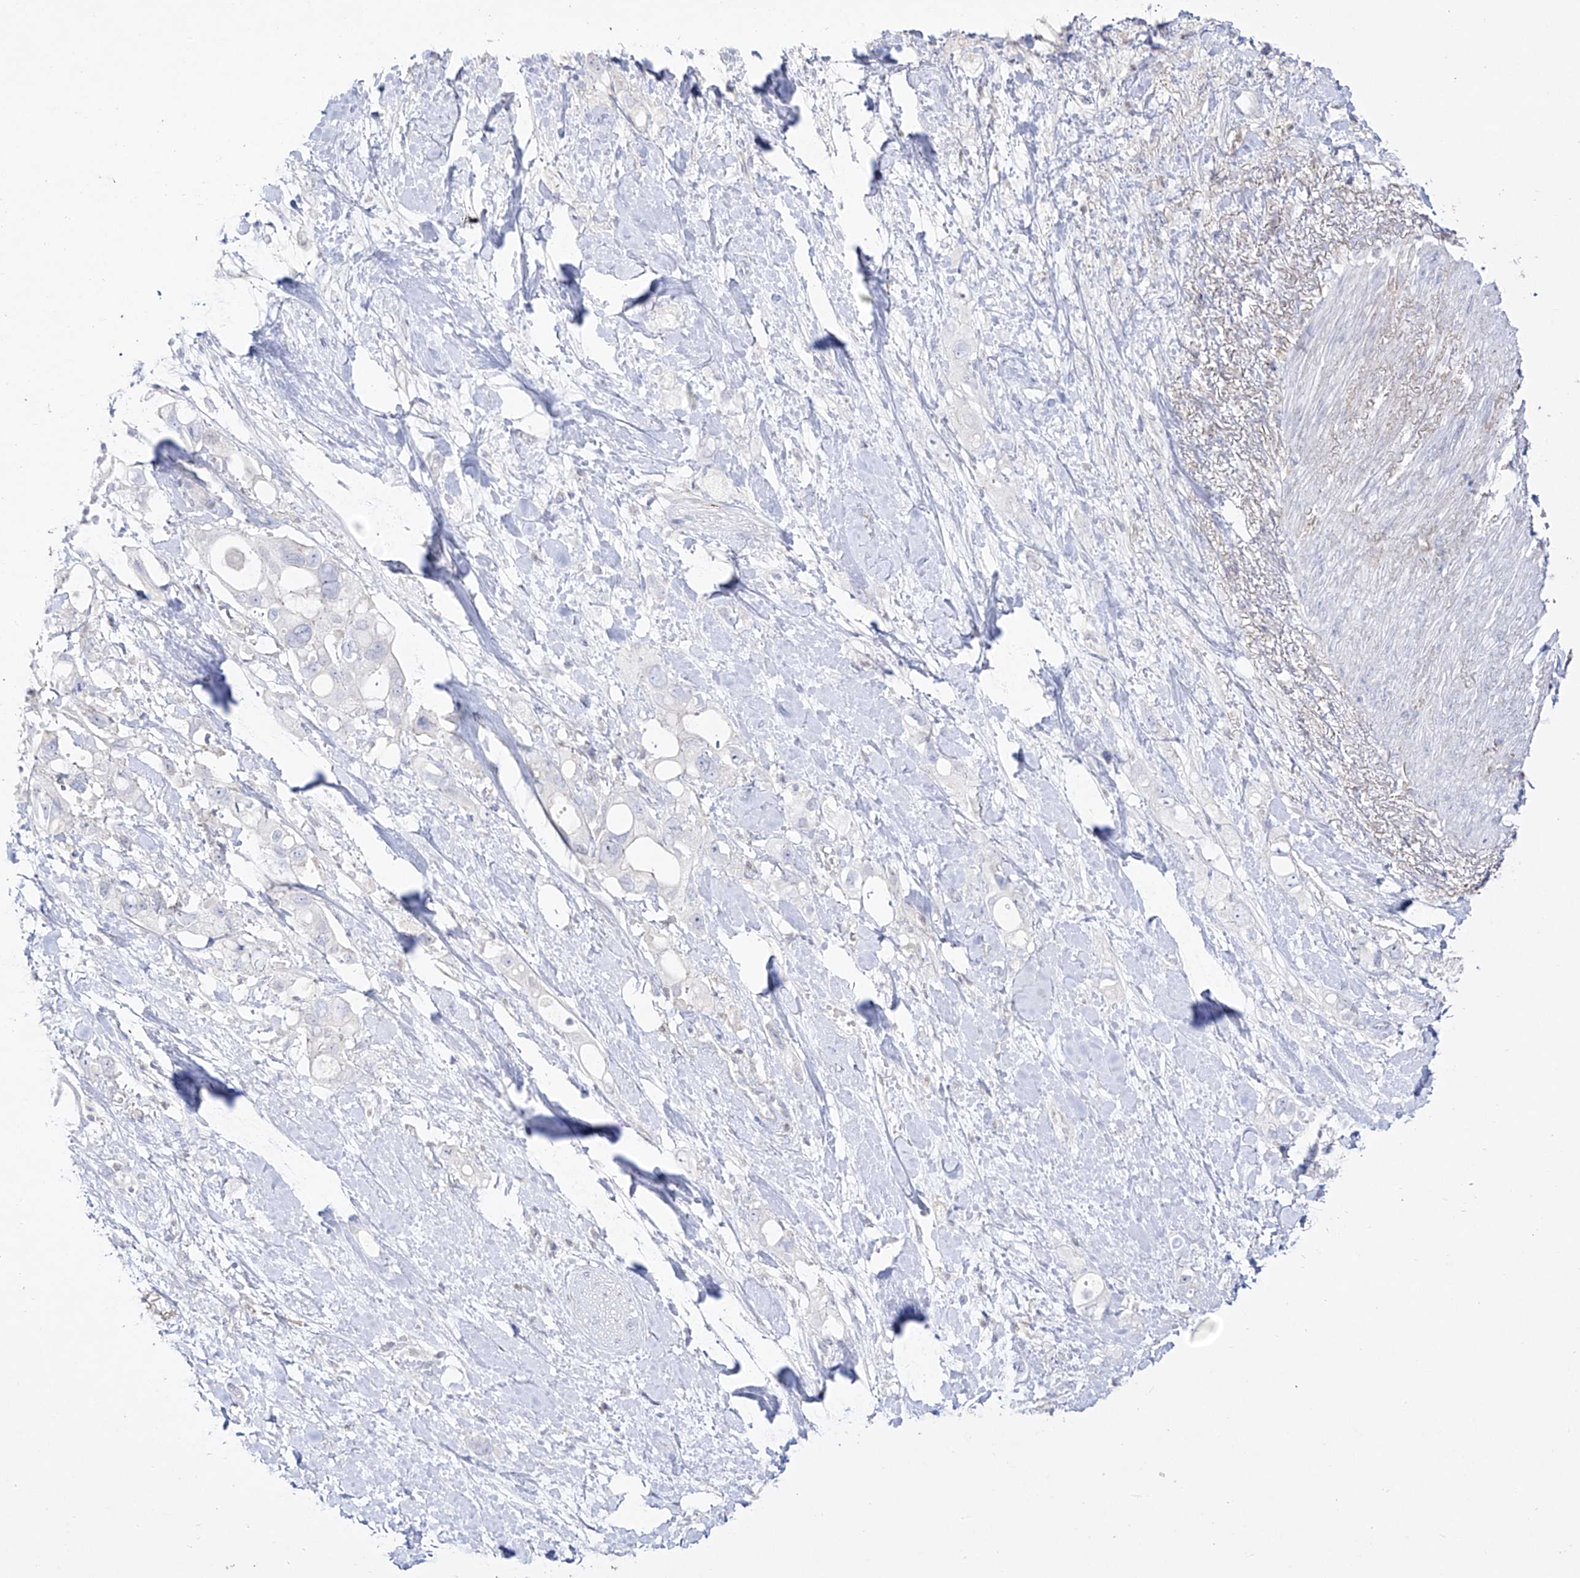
{"staining": {"intensity": "negative", "quantity": "none", "location": "none"}, "tissue": "pancreatic cancer", "cell_type": "Tumor cells", "image_type": "cancer", "snomed": [{"axis": "morphology", "description": "Adenocarcinoma, NOS"}, {"axis": "topography", "description": "Pancreas"}], "caption": "The histopathology image displays no significant staining in tumor cells of pancreatic adenocarcinoma.", "gene": "DMKN", "patient": {"sex": "female", "age": 56}}